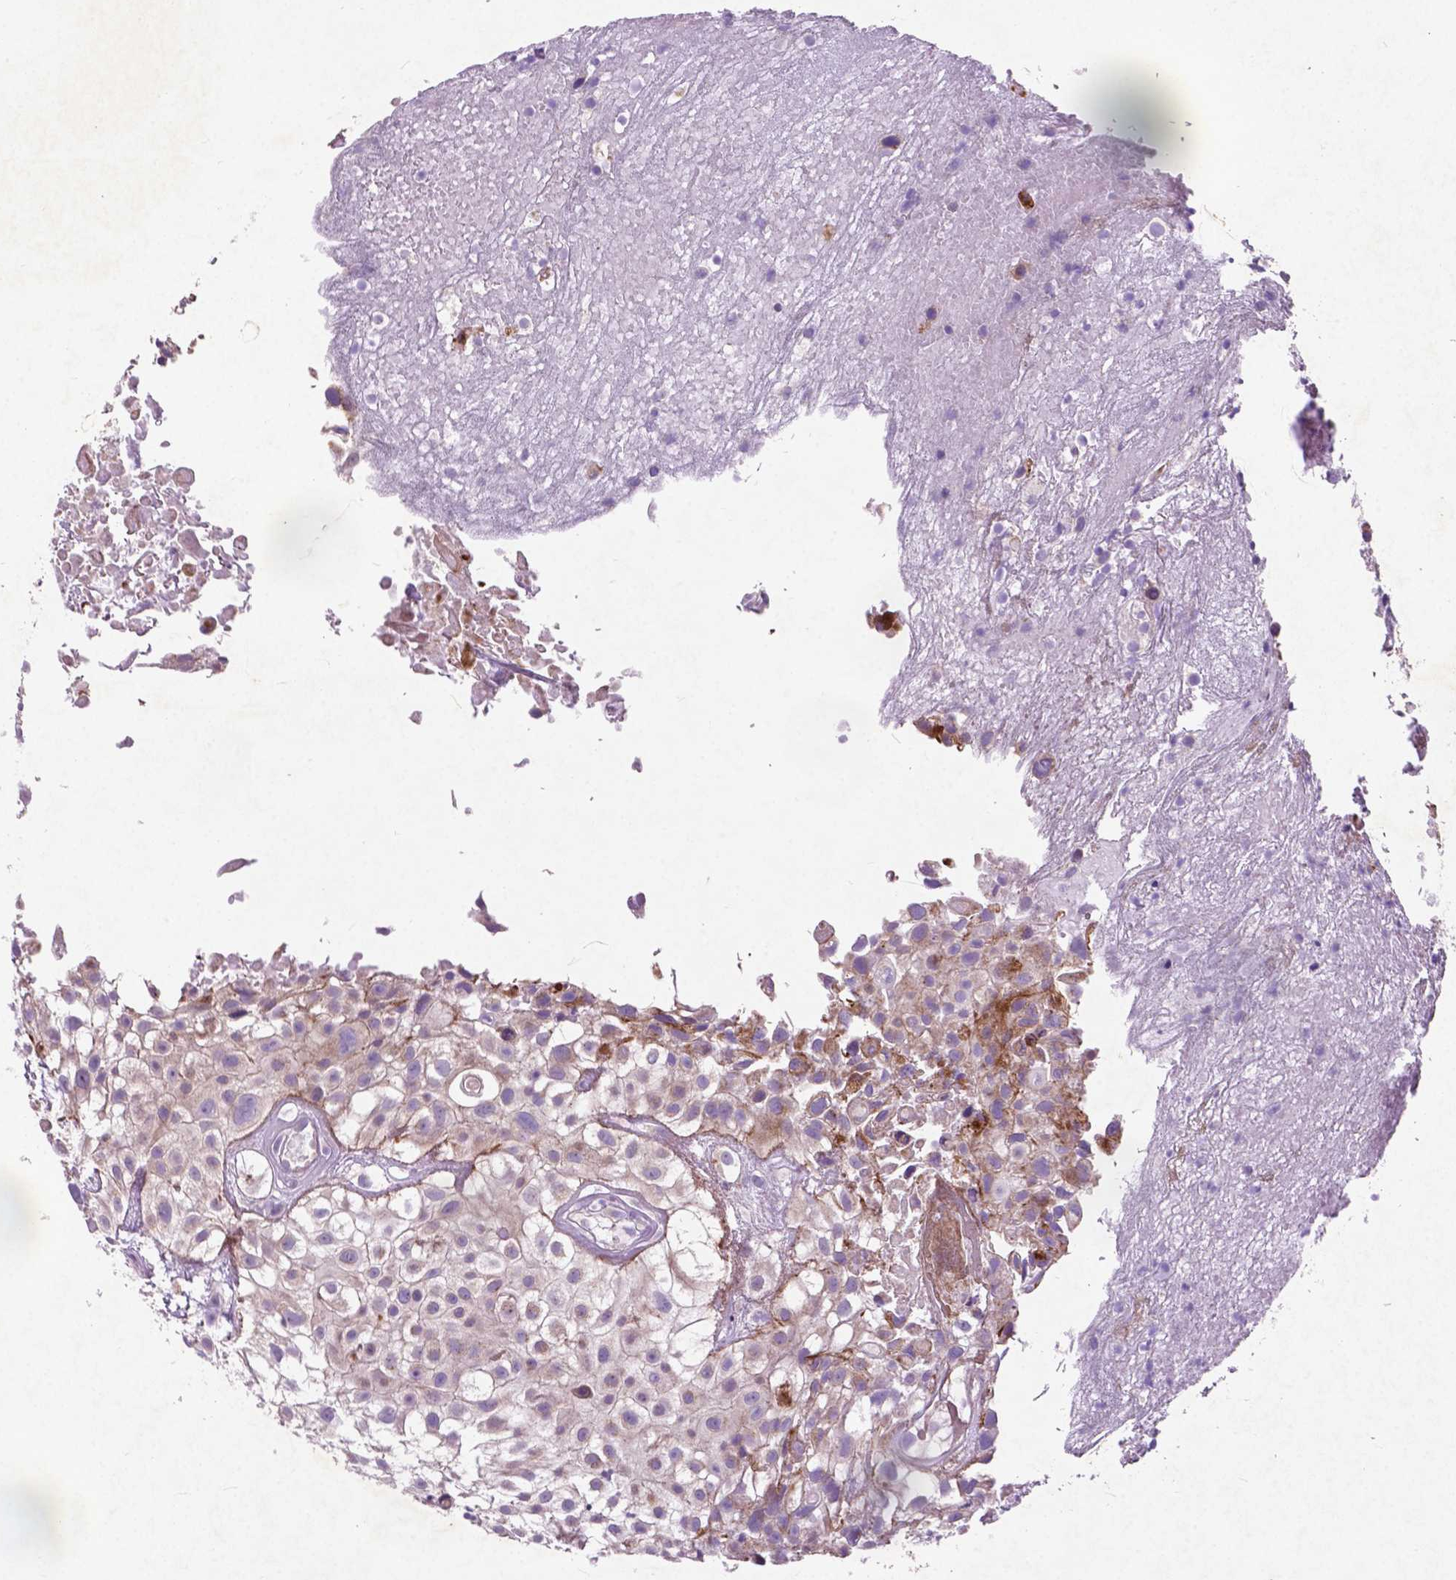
{"staining": {"intensity": "negative", "quantity": "none", "location": "none"}, "tissue": "urothelial cancer", "cell_type": "Tumor cells", "image_type": "cancer", "snomed": [{"axis": "morphology", "description": "Urothelial carcinoma, High grade"}, {"axis": "topography", "description": "Urinary bladder"}], "caption": "High magnification brightfield microscopy of high-grade urothelial carcinoma stained with DAB (3,3'-diaminobenzidine) (brown) and counterstained with hematoxylin (blue): tumor cells show no significant staining.", "gene": "ATG4D", "patient": {"sex": "male", "age": 56}}